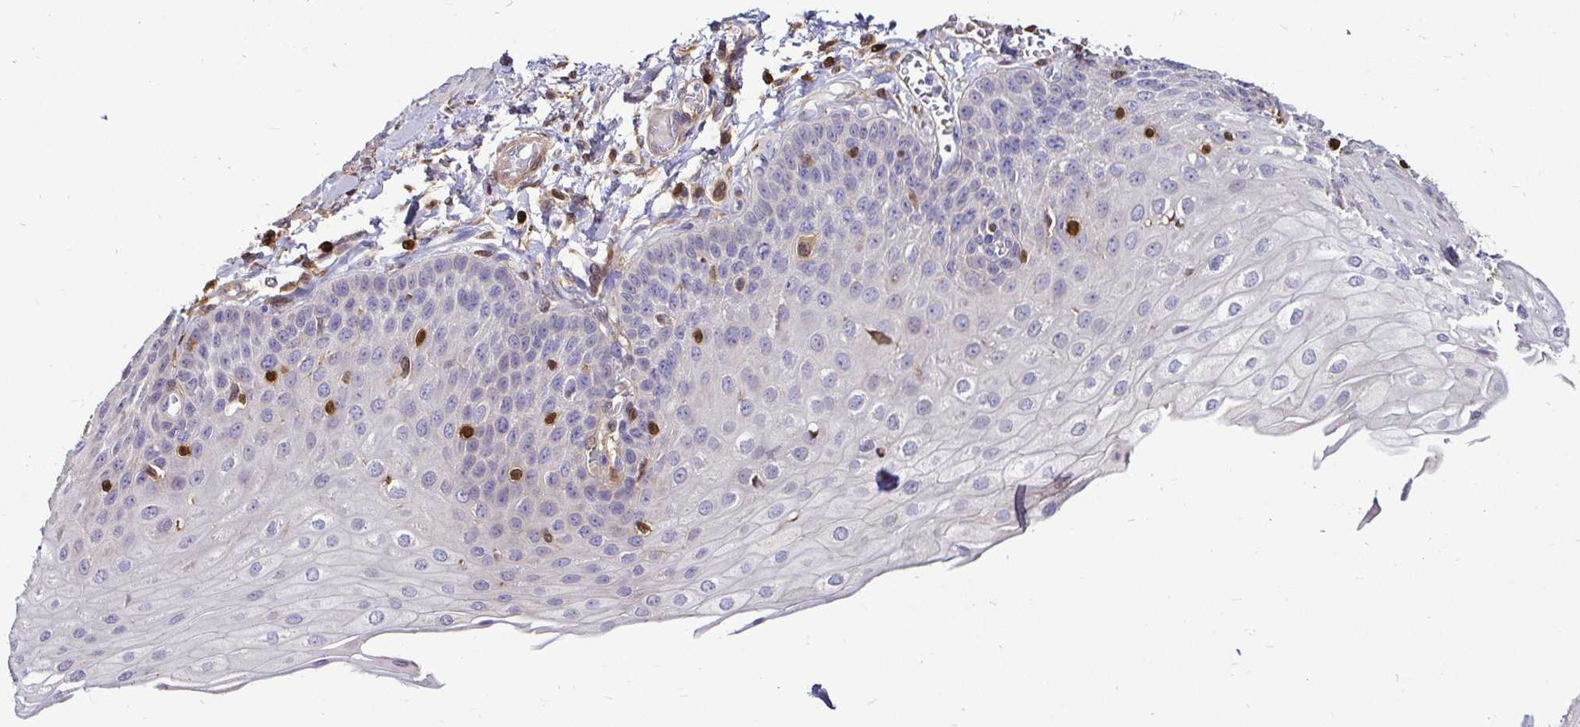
{"staining": {"intensity": "negative", "quantity": "none", "location": "none"}, "tissue": "esophagus", "cell_type": "Squamous epithelial cells", "image_type": "normal", "snomed": [{"axis": "morphology", "description": "Normal tissue, NOS"}, {"axis": "morphology", "description": "Adenocarcinoma, NOS"}, {"axis": "topography", "description": "Esophagus"}], "caption": "Esophagus was stained to show a protein in brown. There is no significant positivity in squamous epithelial cells.", "gene": "ZFP1", "patient": {"sex": "male", "age": 81}}